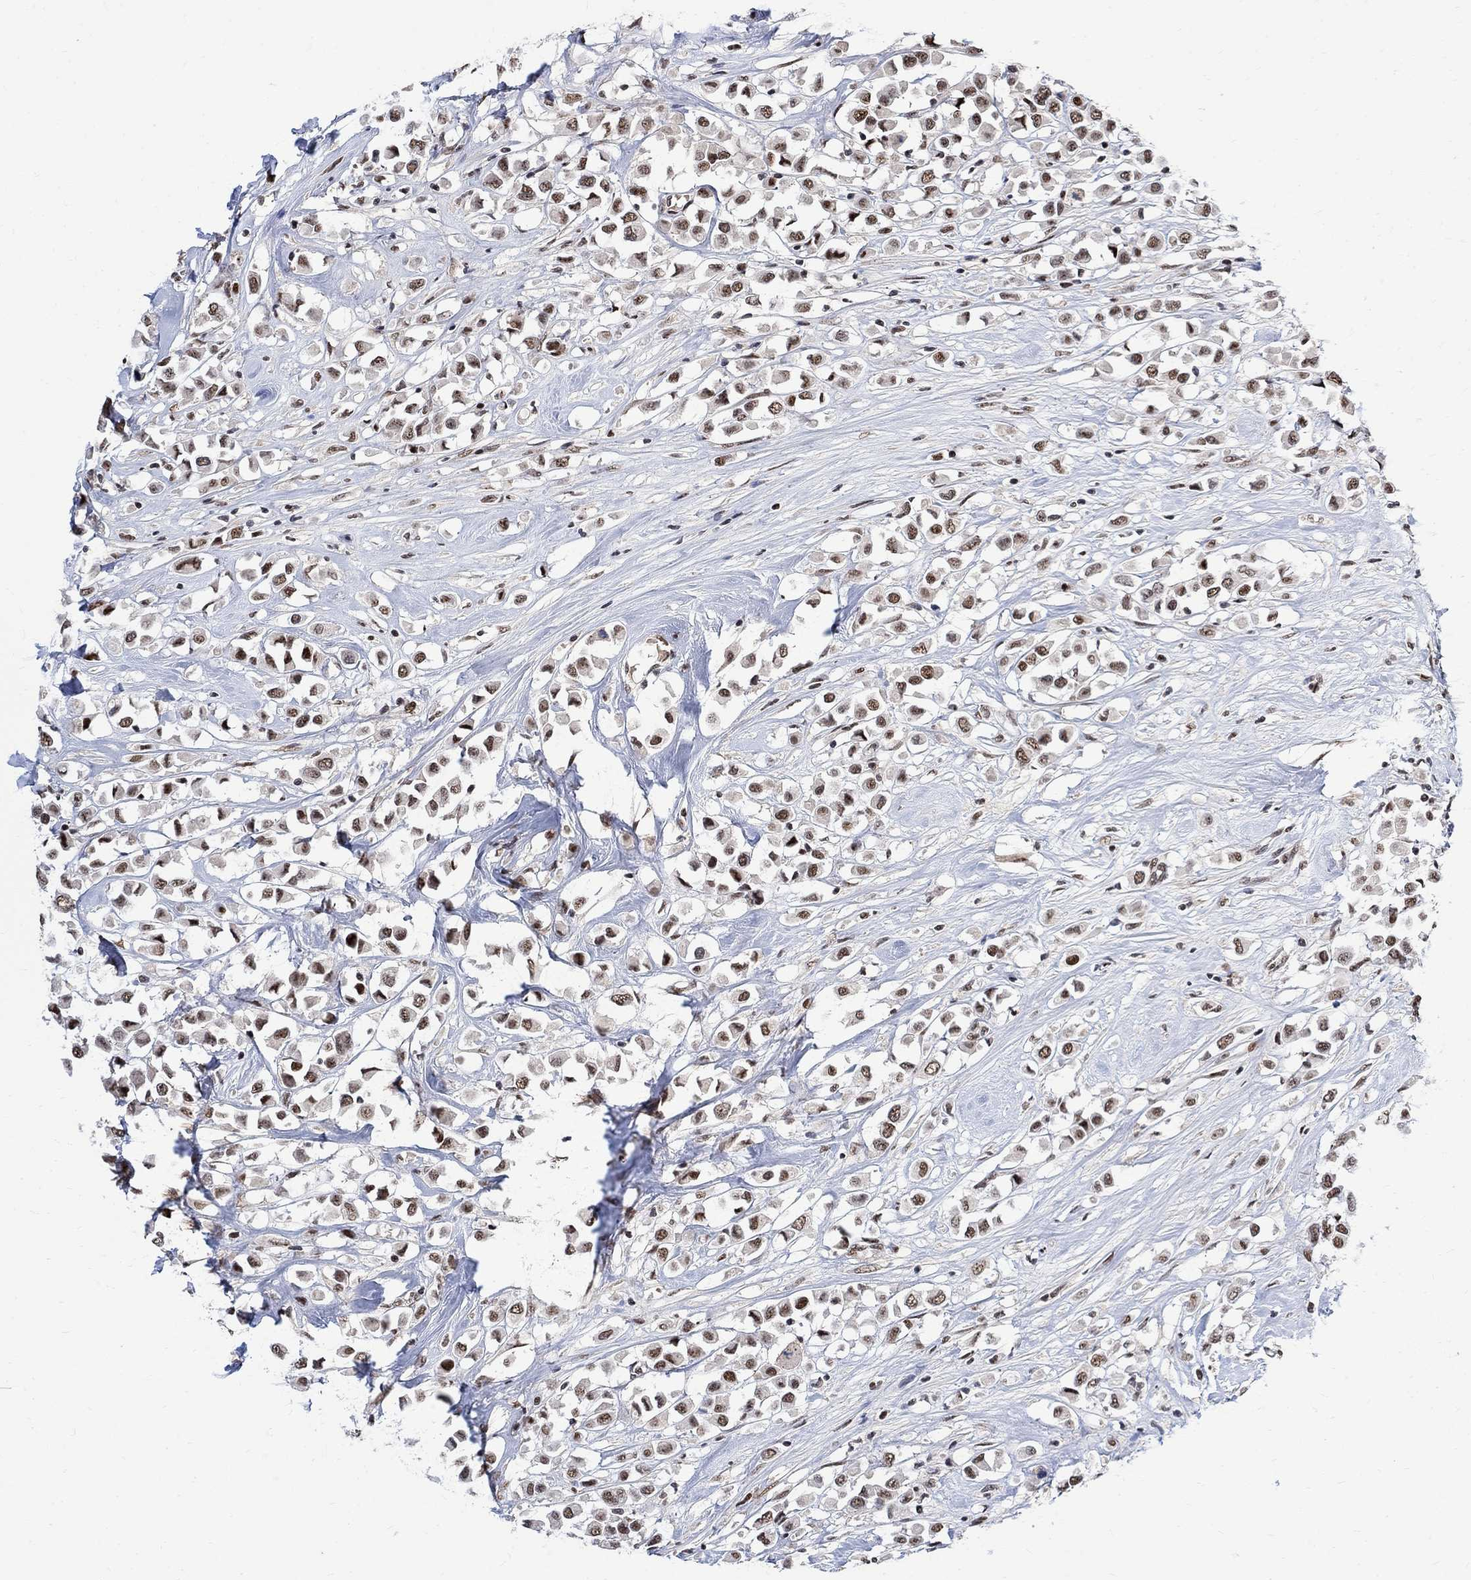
{"staining": {"intensity": "moderate", "quantity": ">75%", "location": "nuclear"}, "tissue": "breast cancer", "cell_type": "Tumor cells", "image_type": "cancer", "snomed": [{"axis": "morphology", "description": "Duct carcinoma"}, {"axis": "topography", "description": "Breast"}], "caption": "A brown stain labels moderate nuclear positivity of a protein in human breast cancer (infiltrating ductal carcinoma) tumor cells.", "gene": "E4F1", "patient": {"sex": "female", "age": 61}}